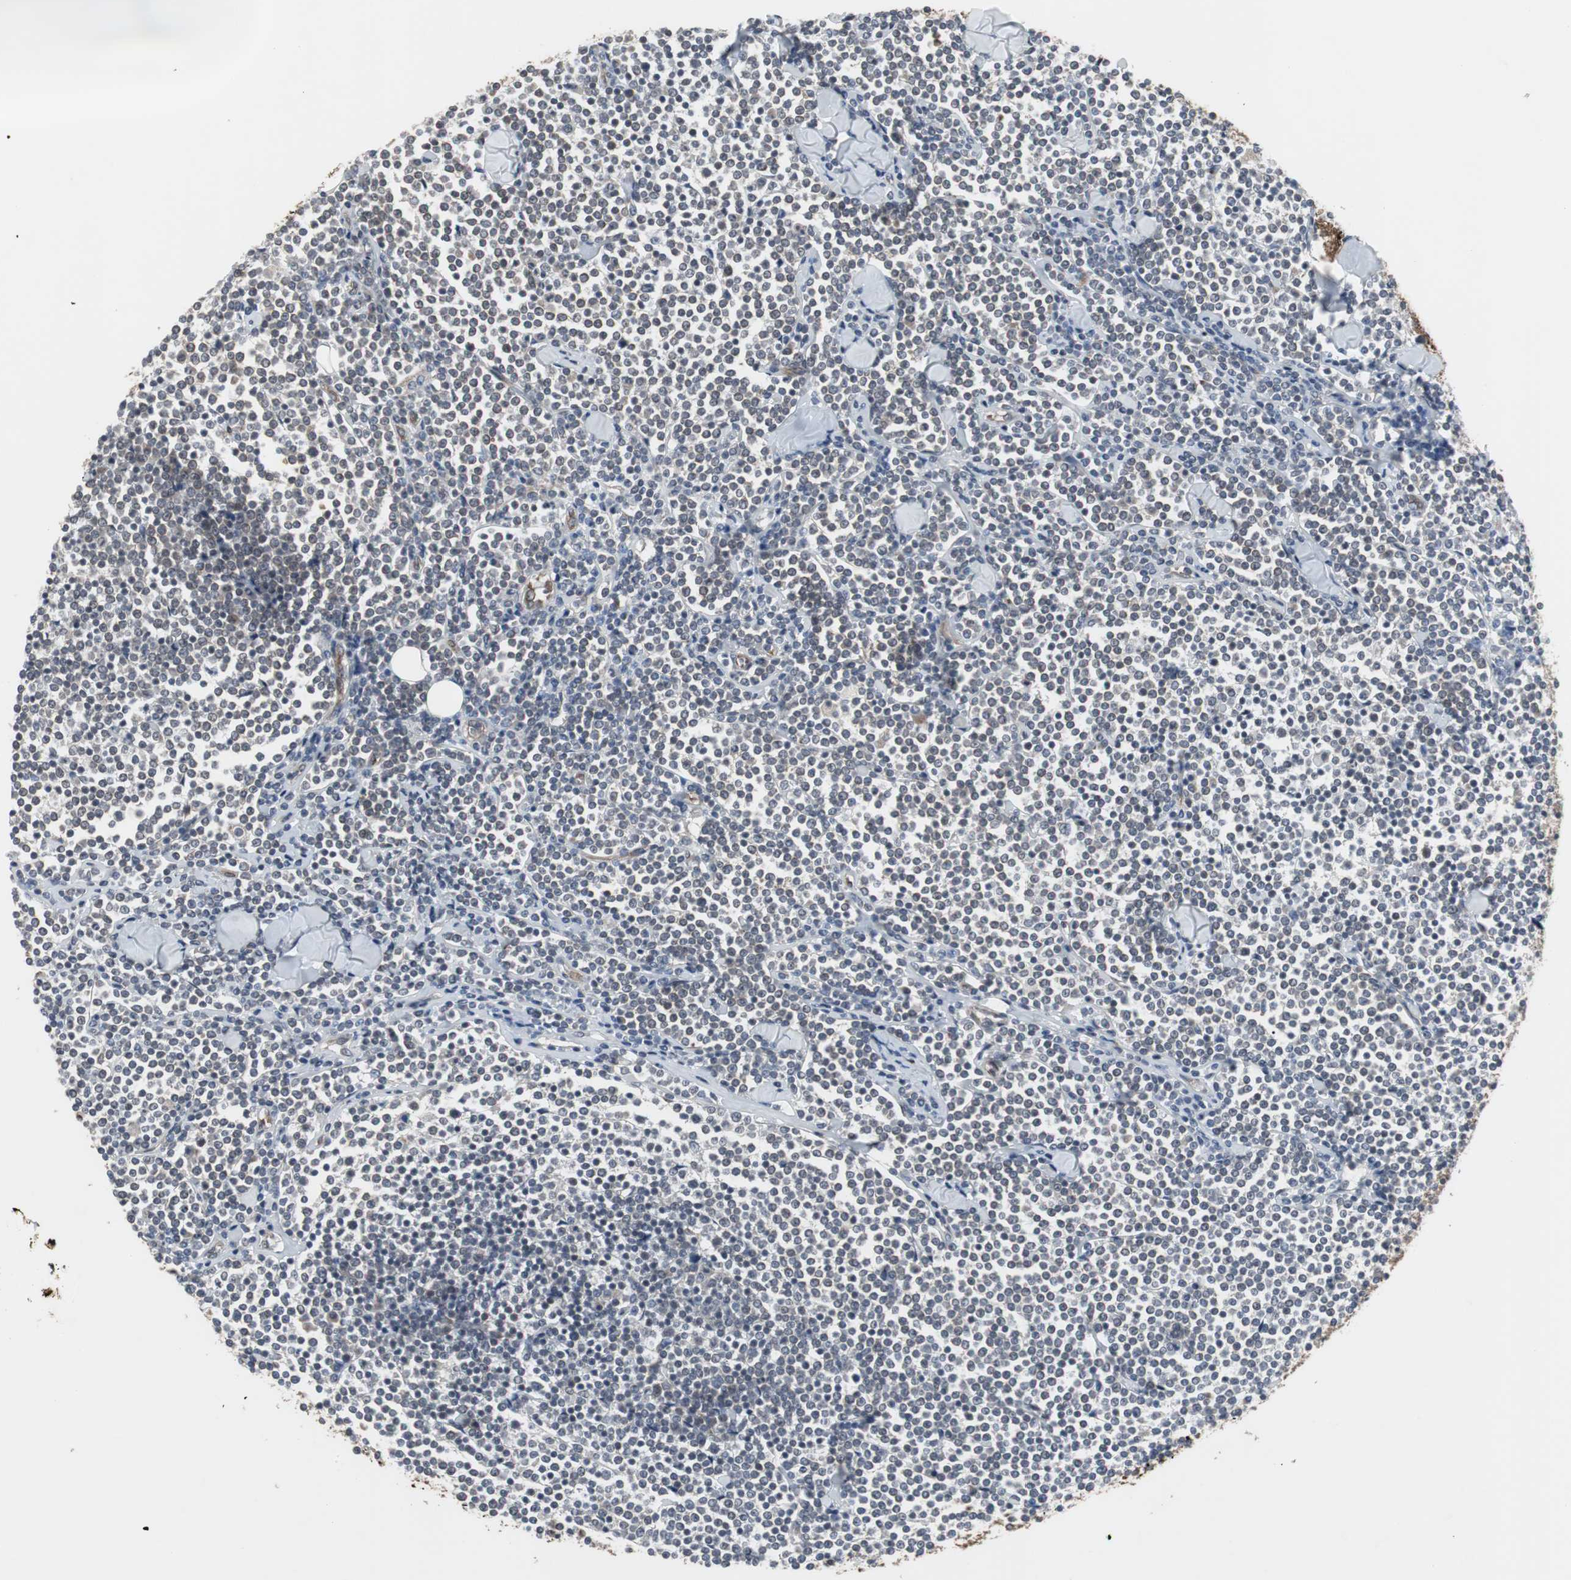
{"staining": {"intensity": "negative", "quantity": "none", "location": "none"}, "tissue": "lymphoma", "cell_type": "Tumor cells", "image_type": "cancer", "snomed": [{"axis": "morphology", "description": "Malignant lymphoma, non-Hodgkin's type, Low grade"}, {"axis": "topography", "description": "Soft tissue"}], "caption": "An image of human malignant lymphoma, non-Hodgkin's type (low-grade) is negative for staining in tumor cells.", "gene": "ATP2B2", "patient": {"sex": "male", "age": 92}}